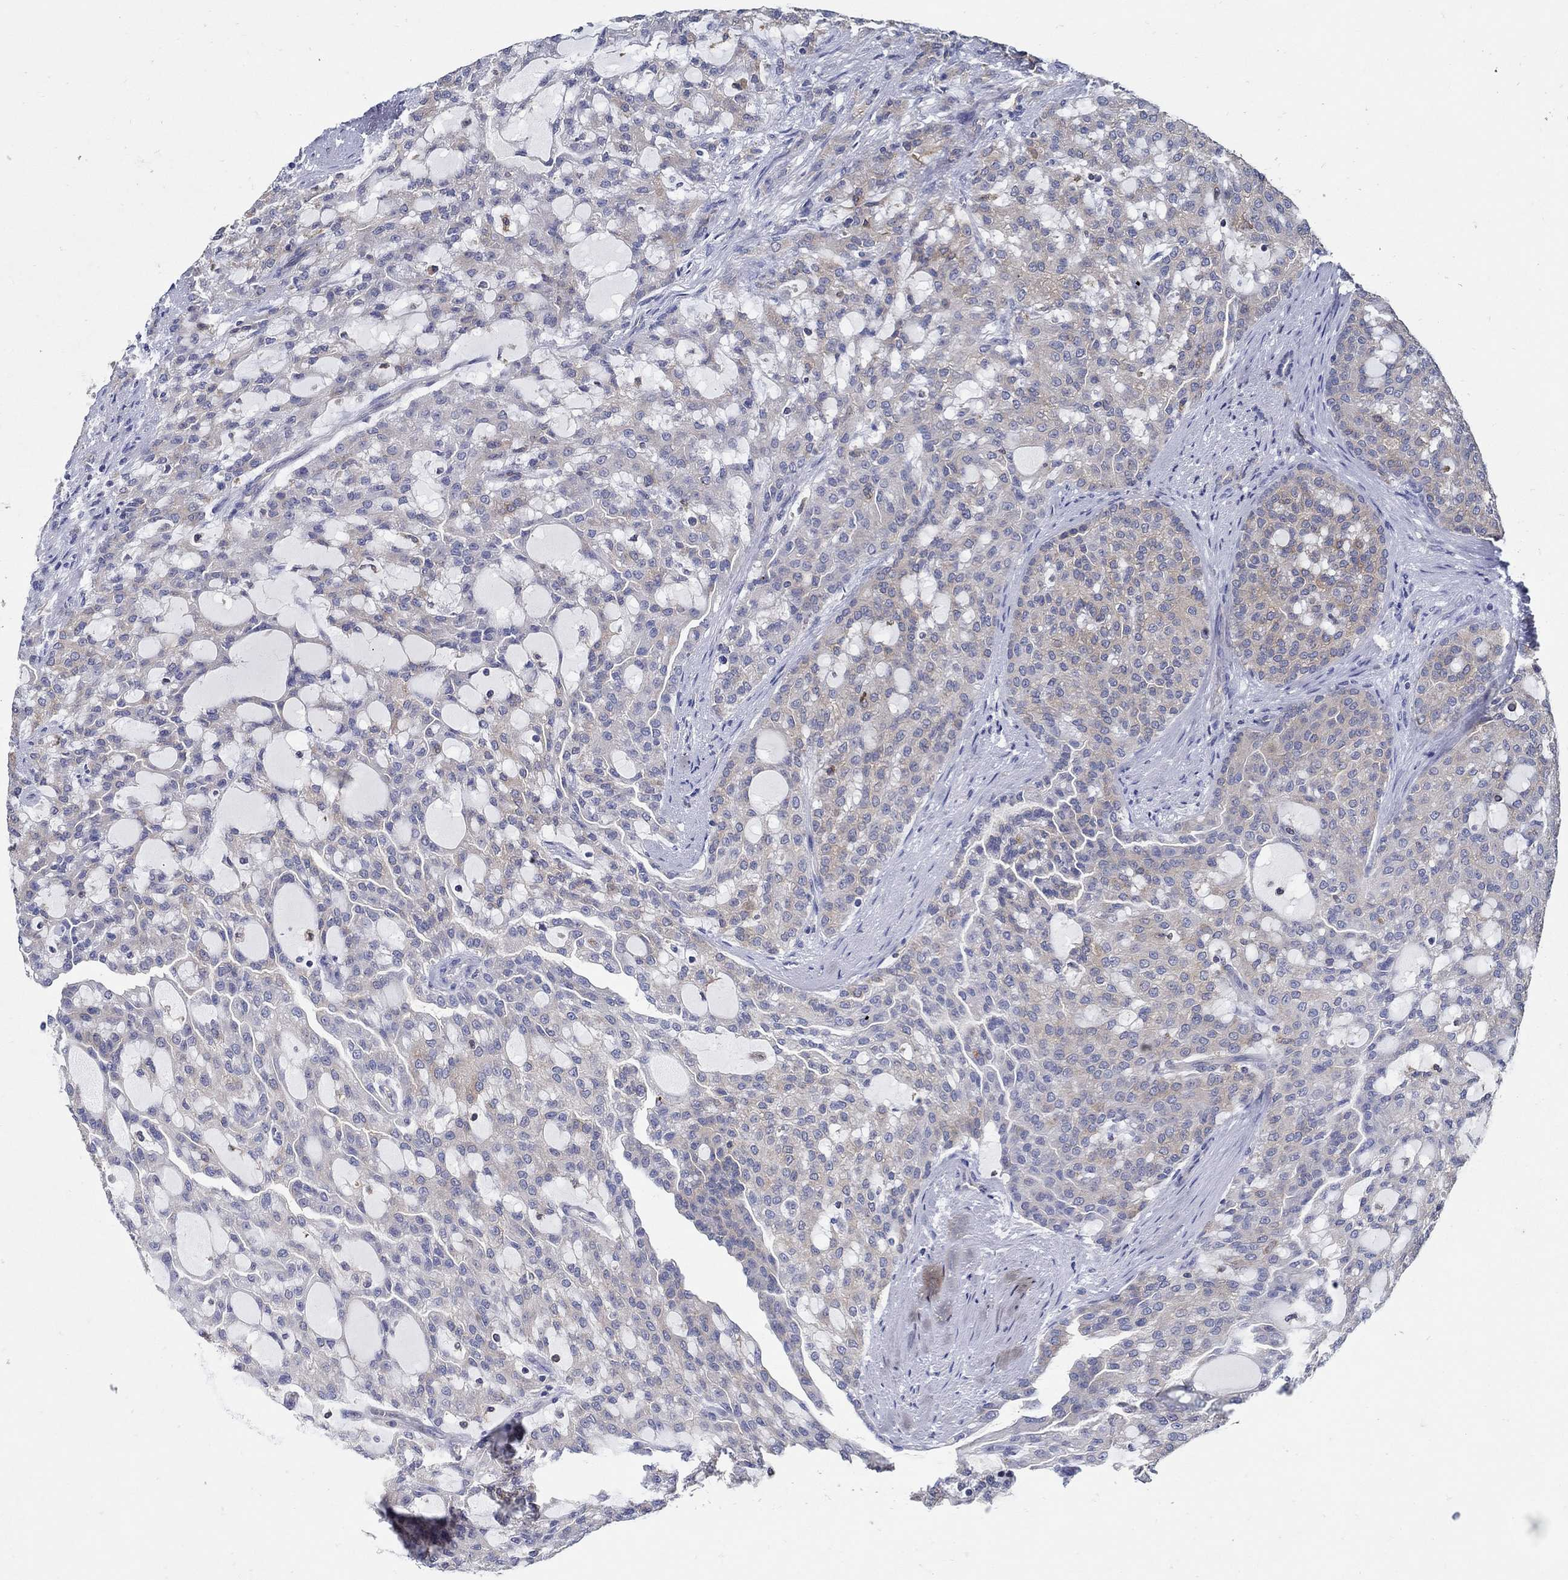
{"staining": {"intensity": "weak", "quantity": "<25%", "location": "cytoplasmic/membranous"}, "tissue": "renal cancer", "cell_type": "Tumor cells", "image_type": "cancer", "snomed": [{"axis": "morphology", "description": "Adenocarcinoma, NOS"}, {"axis": "topography", "description": "Kidney"}], "caption": "IHC histopathology image of human renal cancer (adenocarcinoma) stained for a protein (brown), which demonstrates no expression in tumor cells. (Immunohistochemistry (ihc), brightfield microscopy, high magnification).", "gene": "MTHFR", "patient": {"sex": "male", "age": 63}}